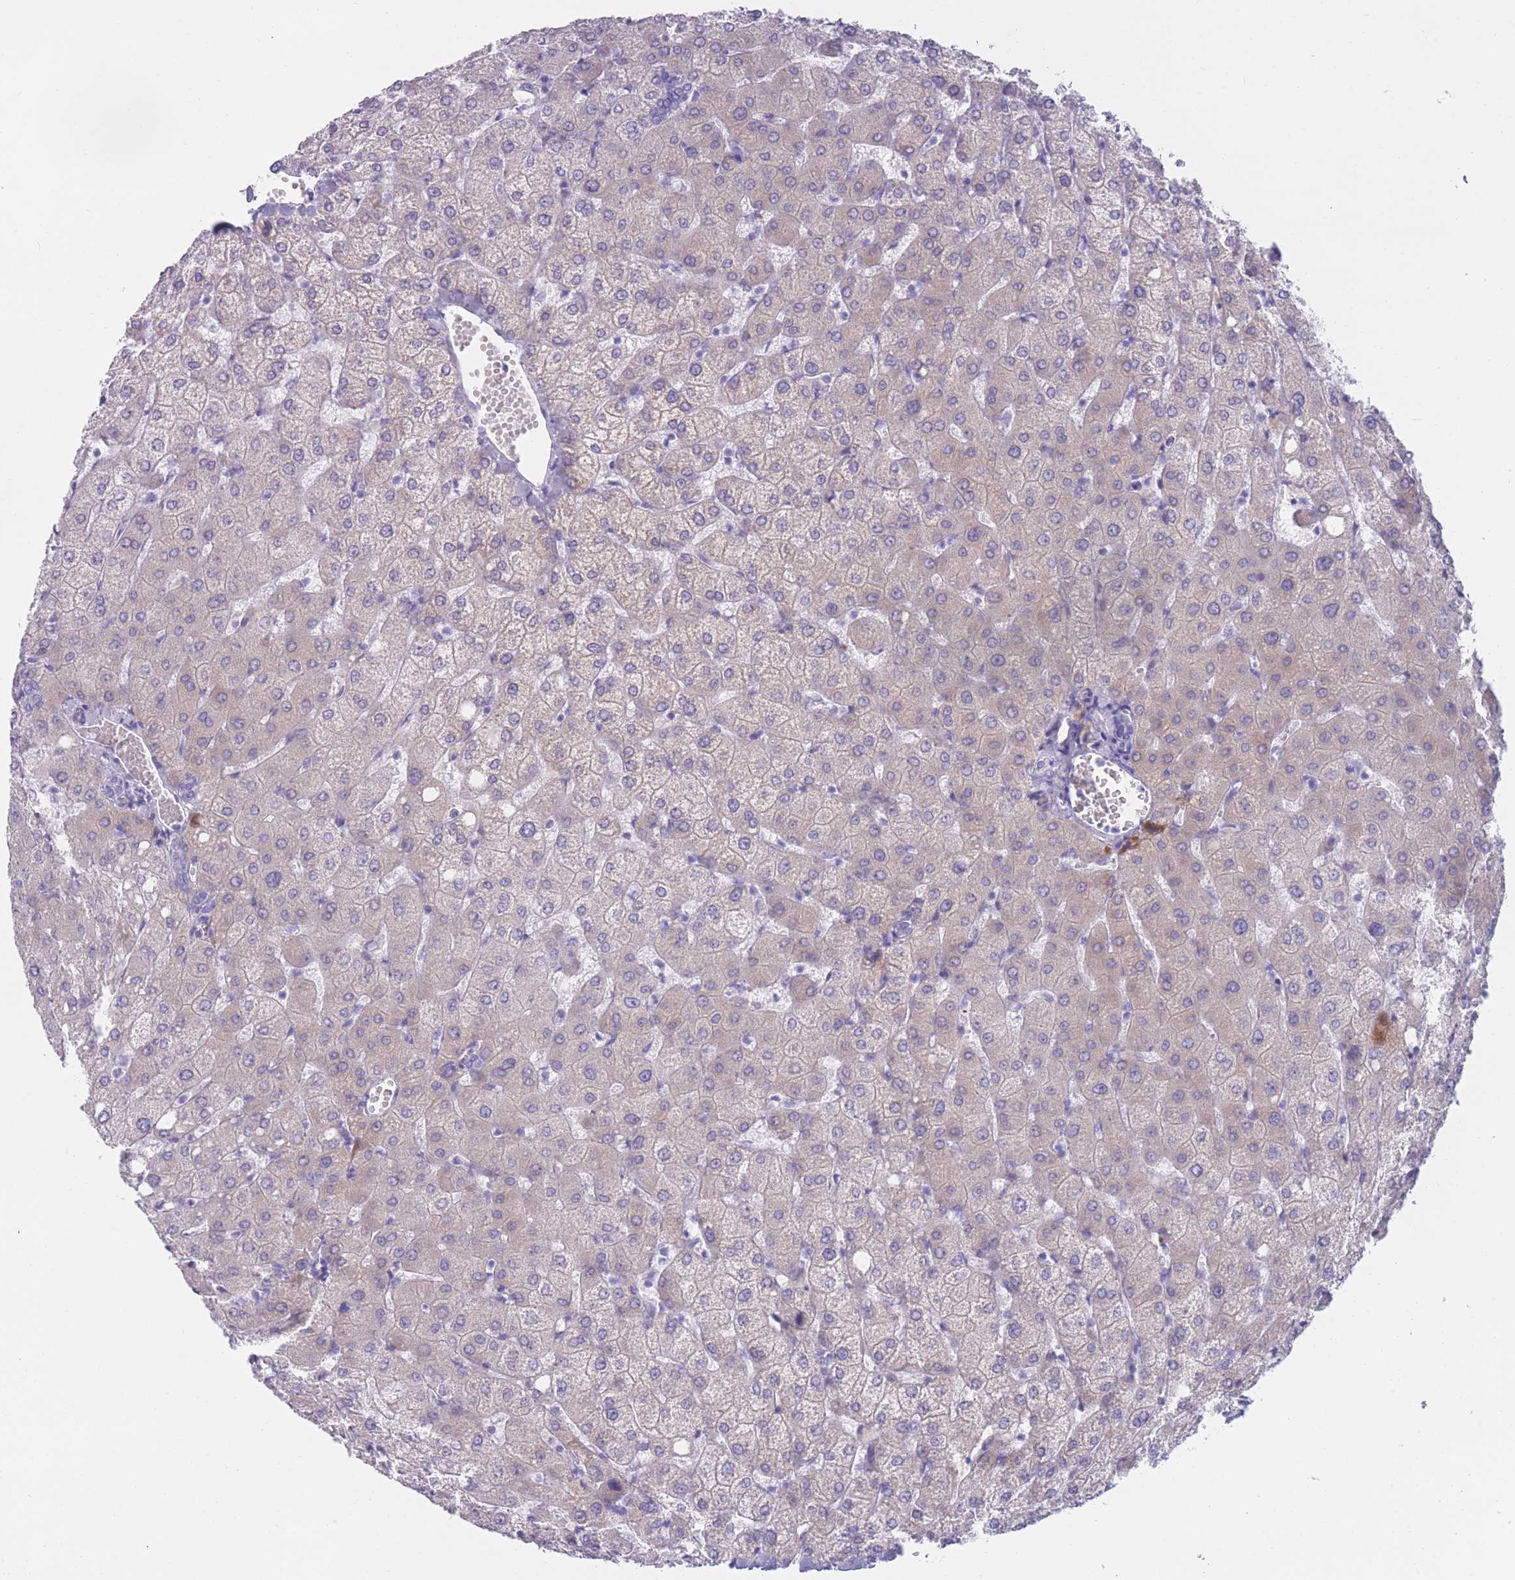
{"staining": {"intensity": "negative", "quantity": "none", "location": "none"}, "tissue": "liver", "cell_type": "Cholangiocytes", "image_type": "normal", "snomed": [{"axis": "morphology", "description": "Normal tissue, NOS"}, {"axis": "topography", "description": "Liver"}], "caption": "Immunohistochemistry (IHC) micrograph of benign liver: human liver stained with DAB exhibits no significant protein positivity in cholangiocytes.", "gene": "COL27A1", "patient": {"sex": "female", "age": 54}}